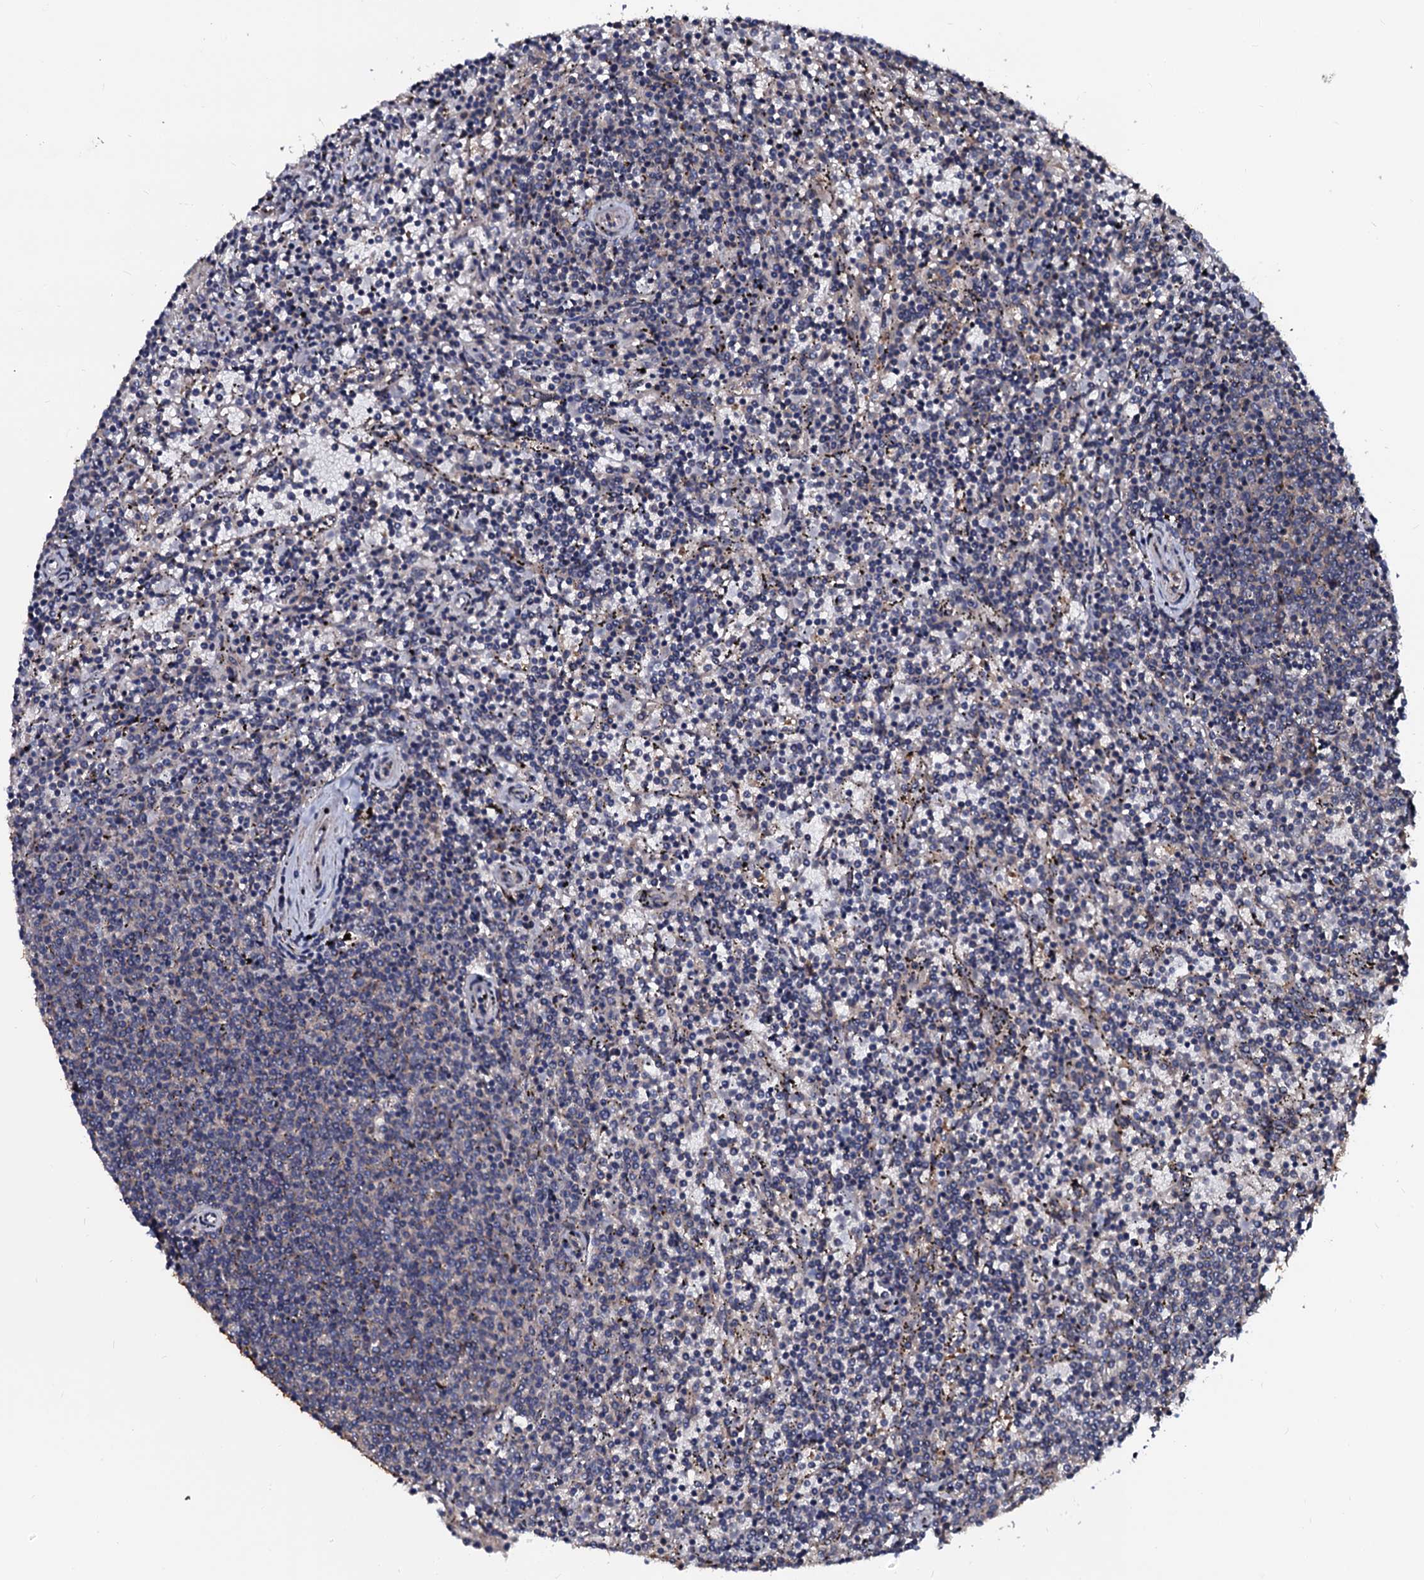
{"staining": {"intensity": "negative", "quantity": "none", "location": "none"}, "tissue": "lymphoma", "cell_type": "Tumor cells", "image_type": "cancer", "snomed": [{"axis": "morphology", "description": "Malignant lymphoma, non-Hodgkin's type, Low grade"}, {"axis": "topography", "description": "Spleen"}], "caption": "Image shows no protein positivity in tumor cells of malignant lymphoma, non-Hodgkin's type (low-grade) tissue. (Immunohistochemistry, brightfield microscopy, high magnification).", "gene": "N4BP1", "patient": {"sex": "female", "age": 50}}